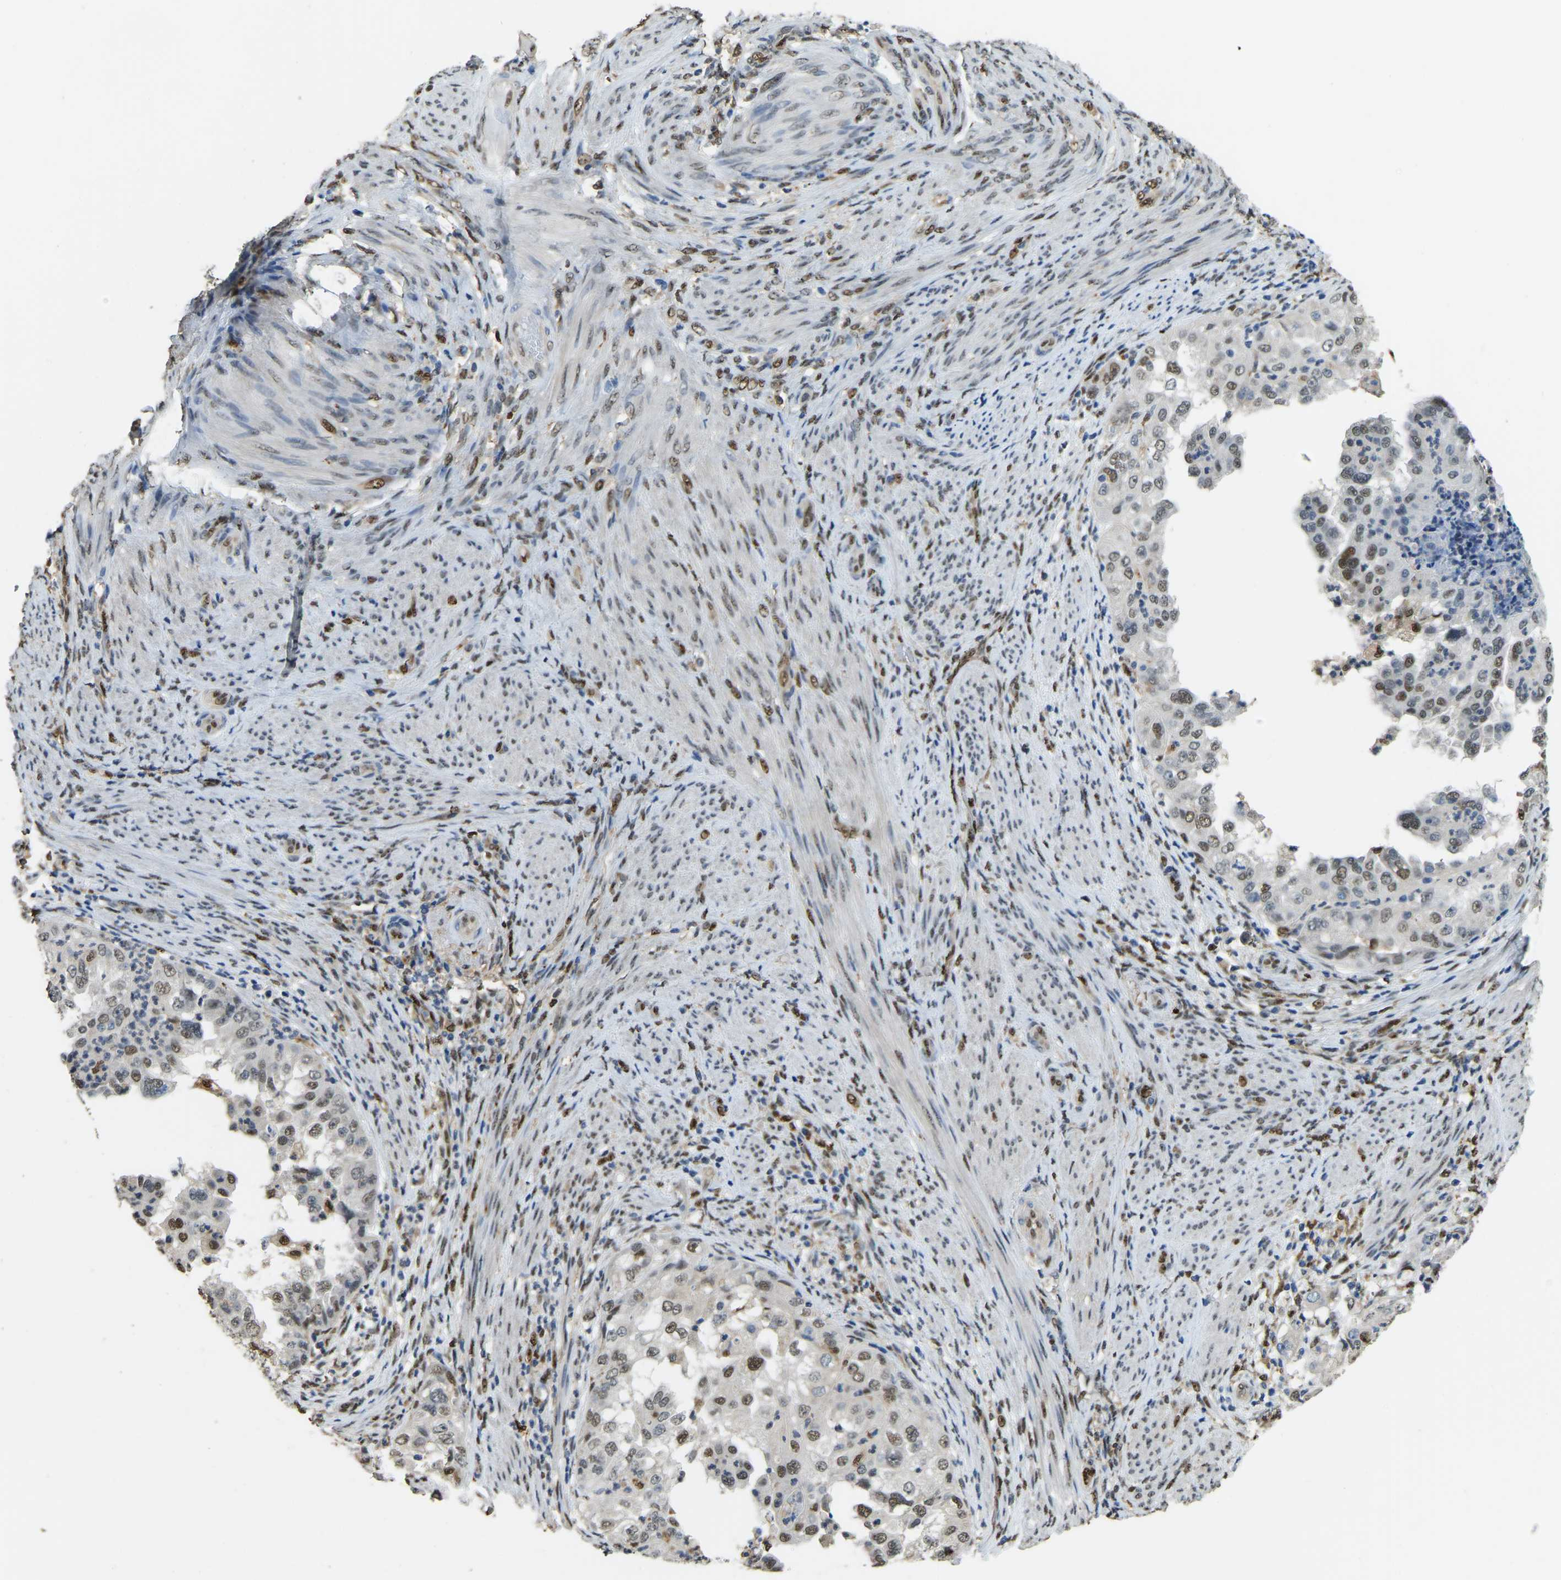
{"staining": {"intensity": "moderate", "quantity": "25%-75%", "location": "nuclear"}, "tissue": "endometrial cancer", "cell_type": "Tumor cells", "image_type": "cancer", "snomed": [{"axis": "morphology", "description": "Adenocarcinoma, NOS"}, {"axis": "topography", "description": "Endometrium"}], "caption": "IHC of adenocarcinoma (endometrial) shows medium levels of moderate nuclear staining in approximately 25%-75% of tumor cells. (brown staining indicates protein expression, while blue staining denotes nuclei).", "gene": "NANS", "patient": {"sex": "female", "age": 85}}